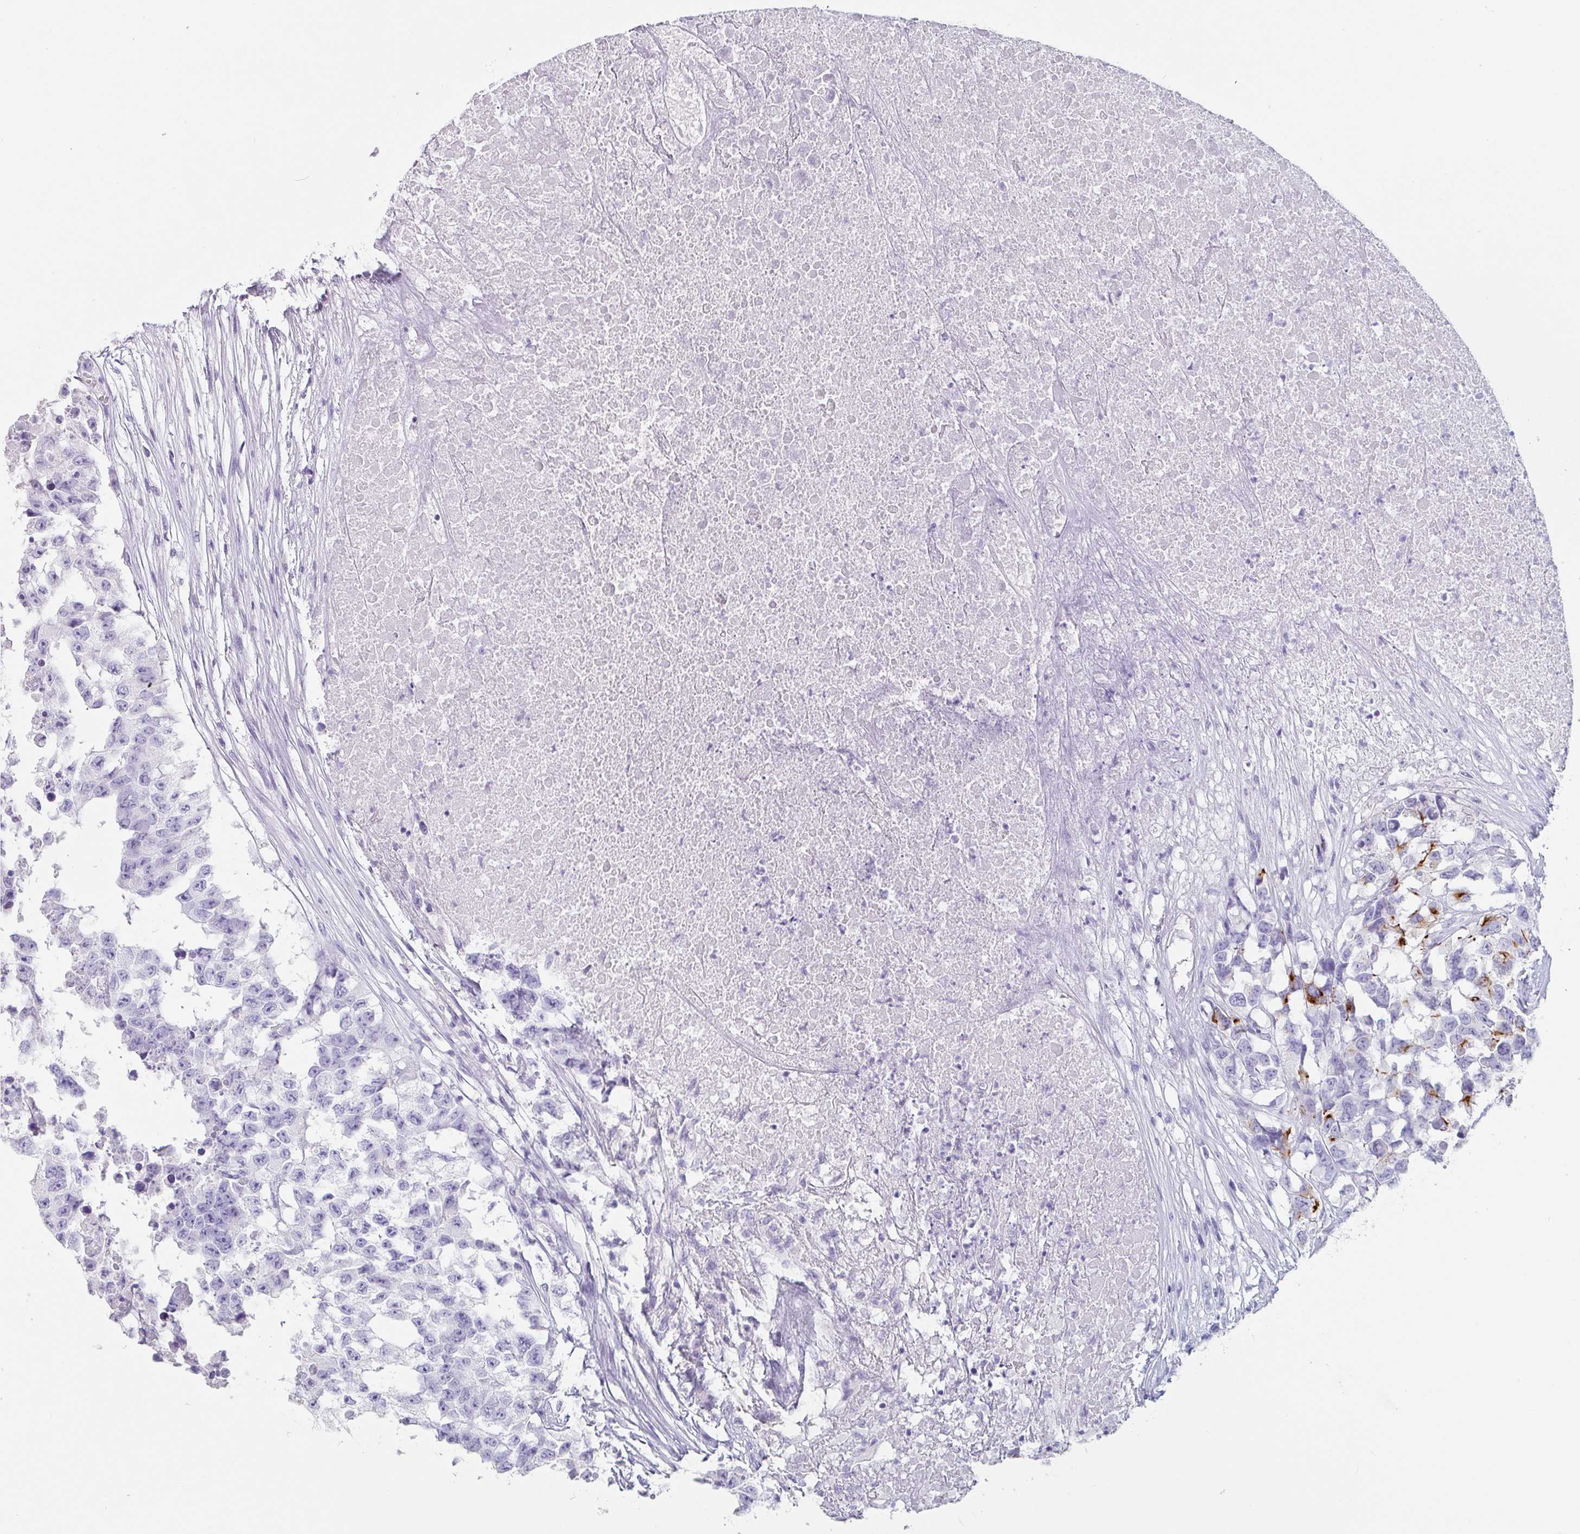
{"staining": {"intensity": "strong", "quantity": "<25%", "location": "cytoplasmic/membranous"}, "tissue": "testis cancer", "cell_type": "Tumor cells", "image_type": "cancer", "snomed": [{"axis": "morphology", "description": "Carcinoma, Embryonal, NOS"}, {"axis": "topography", "description": "Testis"}], "caption": "Immunohistochemistry (IHC) image of human testis embryonal carcinoma stained for a protein (brown), which reveals medium levels of strong cytoplasmic/membranous positivity in approximately <25% of tumor cells.", "gene": "EMC4", "patient": {"sex": "male", "age": 83}}